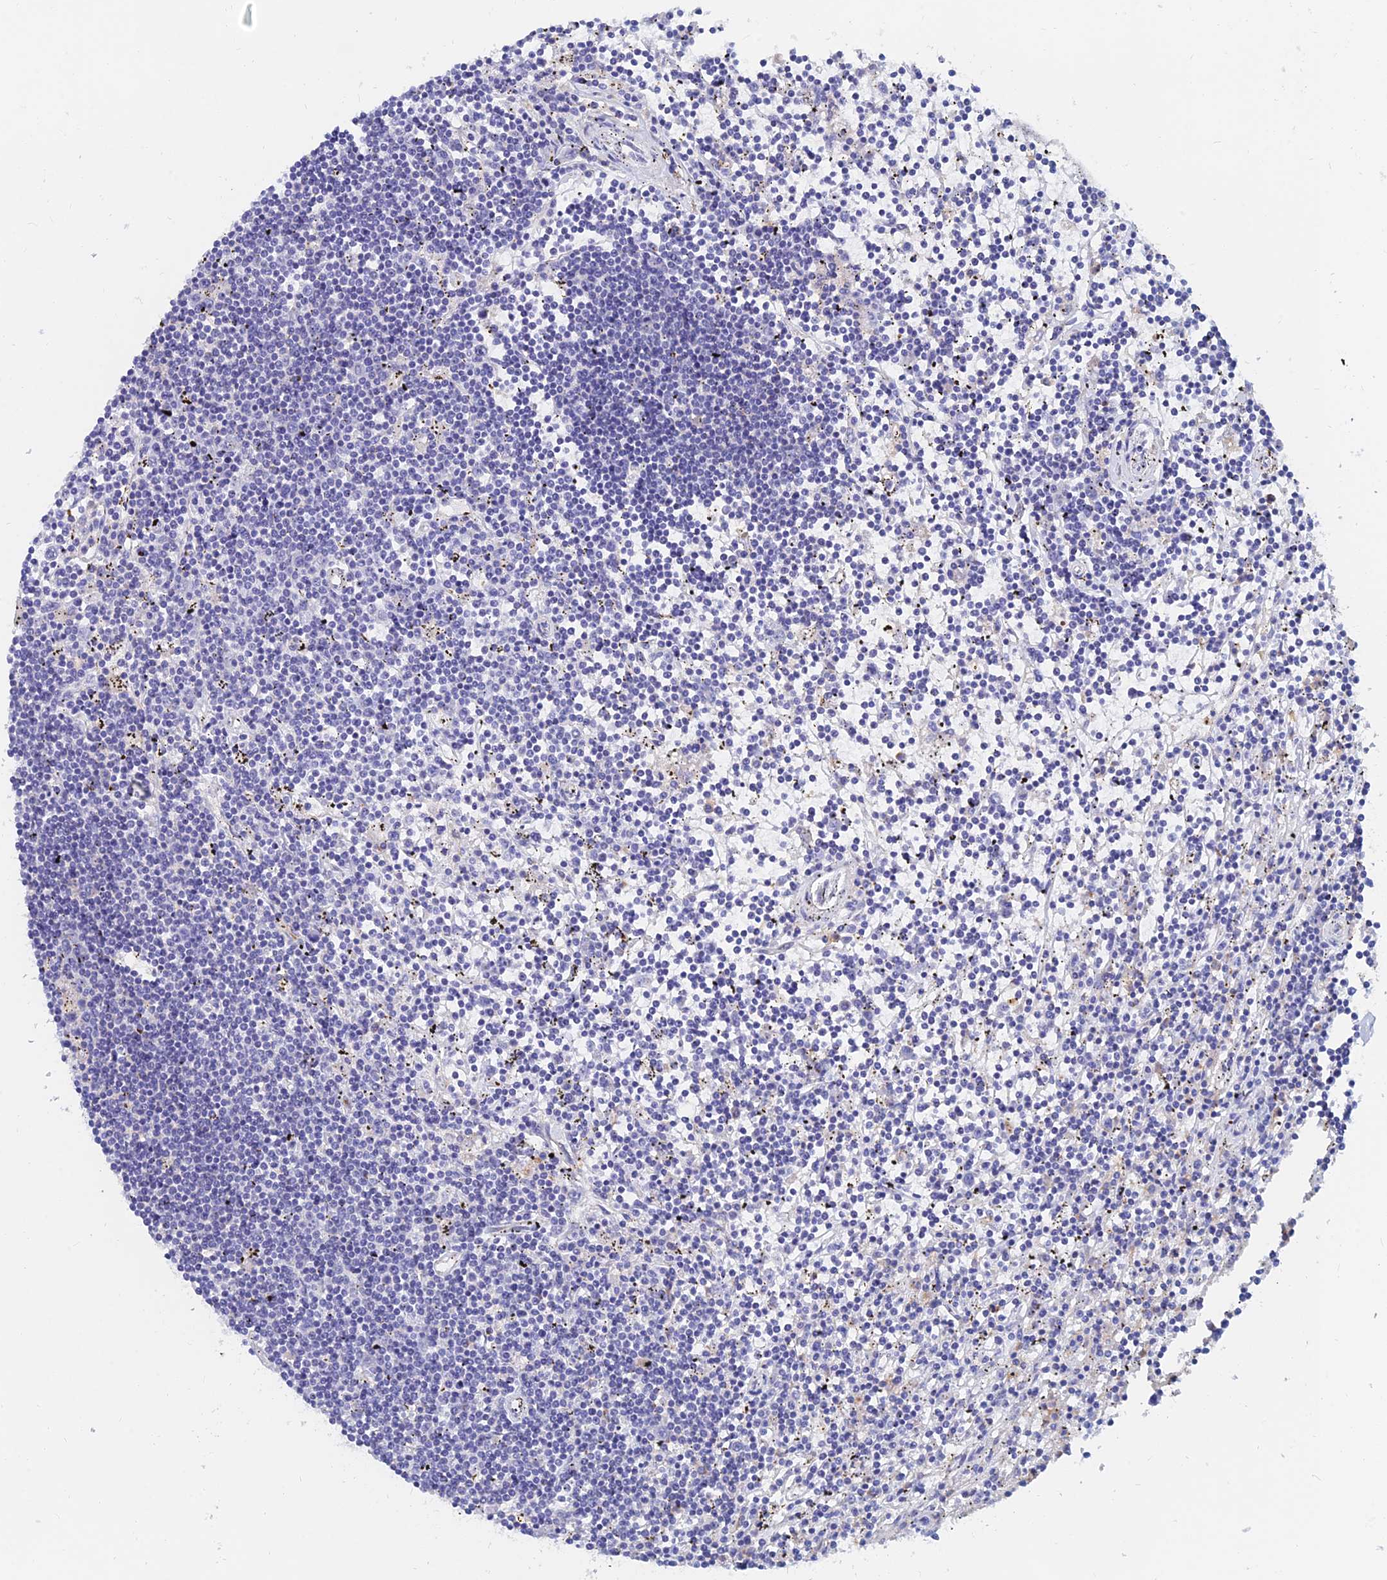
{"staining": {"intensity": "negative", "quantity": "none", "location": "none"}, "tissue": "lymphoma", "cell_type": "Tumor cells", "image_type": "cancer", "snomed": [{"axis": "morphology", "description": "Malignant lymphoma, non-Hodgkin's type, Low grade"}, {"axis": "topography", "description": "Spleen"}], "caption": "DAB immunohistochemical staining of lymphoma displays no significant positivity in tumor cells.", "gene": "SPNS1", "patient": {"sex": "male", "age": 76}}